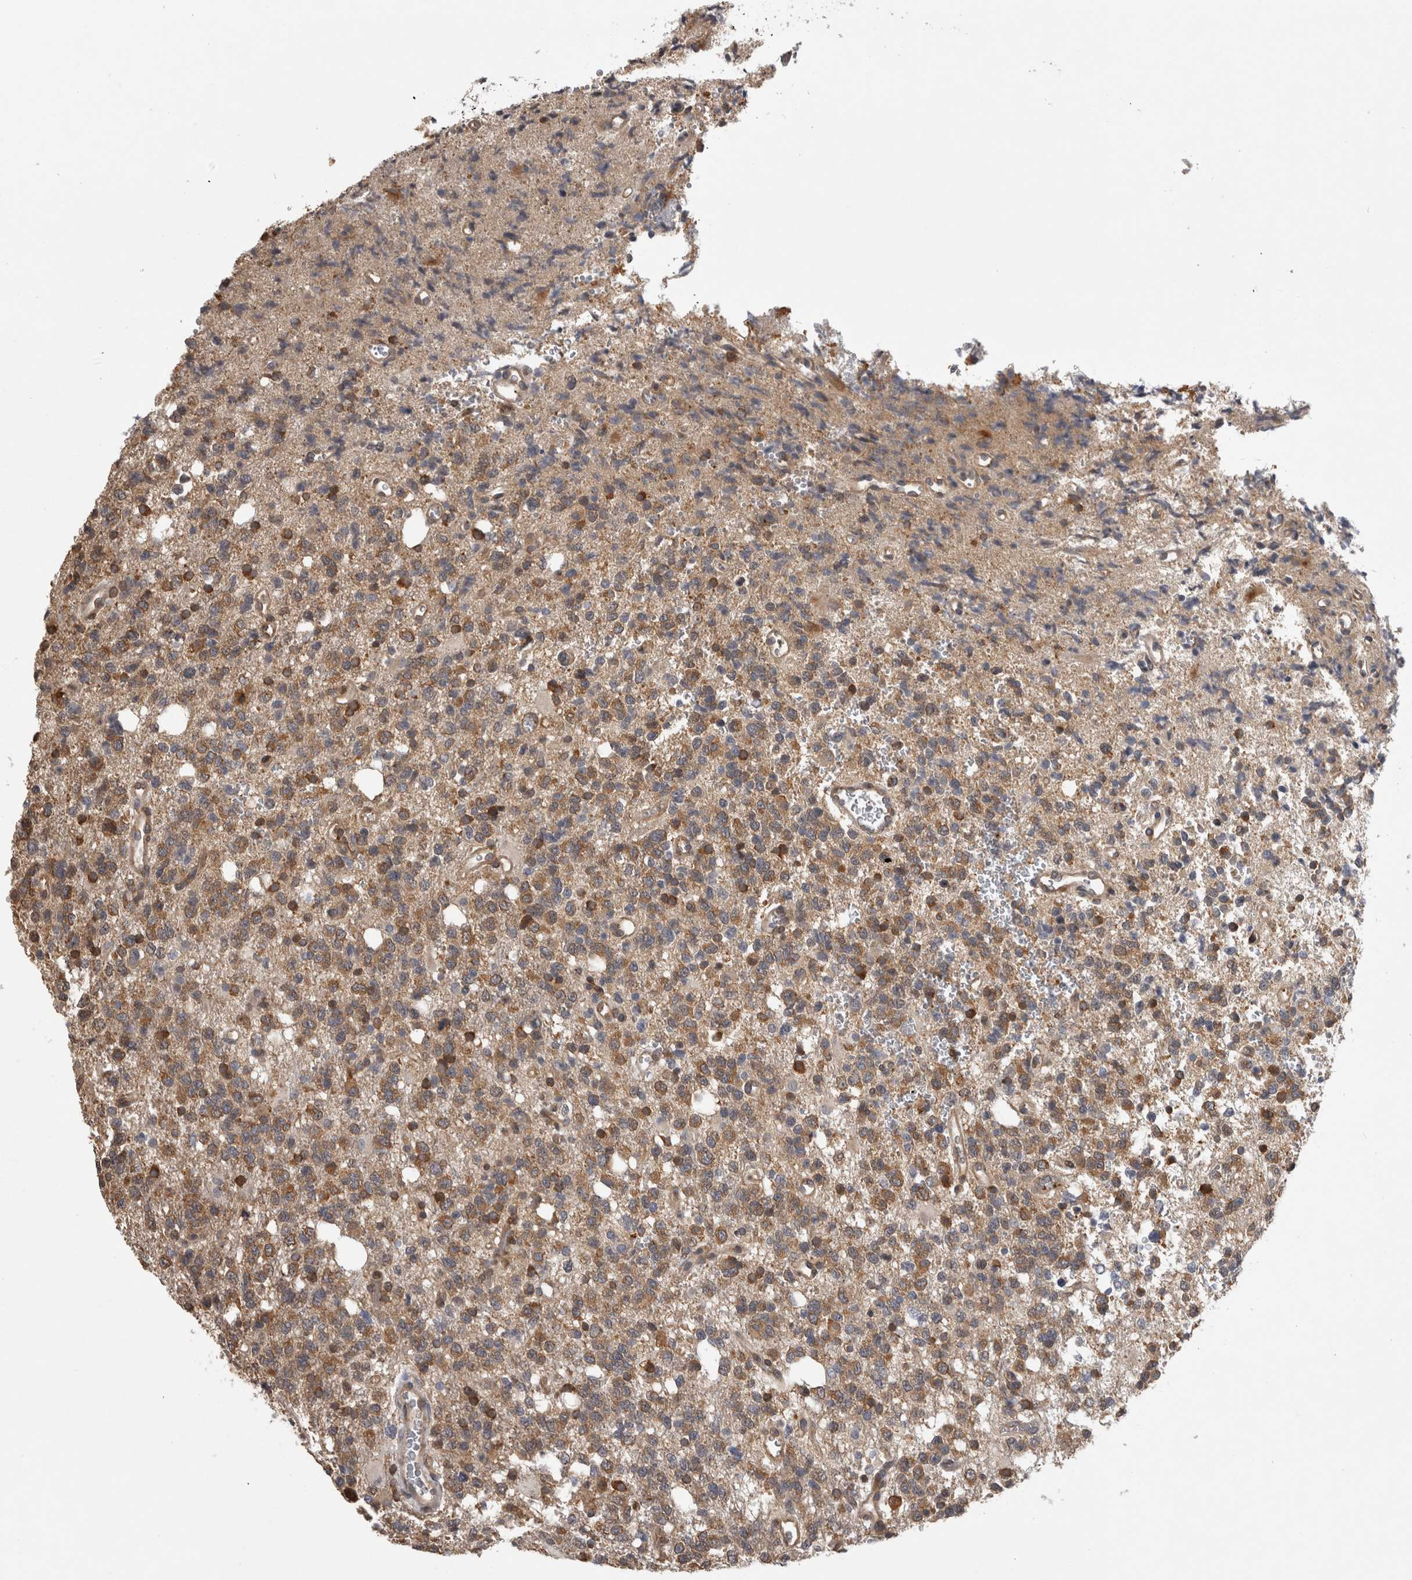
{"staining": {"intensity": "moderate", "quantity": ">75%", "location": "cytoplasmic/membranous"}, "tissue": "glioma", "cell_type": "Tumor cells", "image_type": "cancer", "snomed": [{"axis": "morphology", "description": "Glioma, malignant, High grade"}, {"axis": "topography", "description": "Brain"}], "caption": "Glioma stained with a protein marker exhibits moderate staining in tumor cells.", "gene": "ATXN2", "patient": {"sex": "female", "age": 62}}